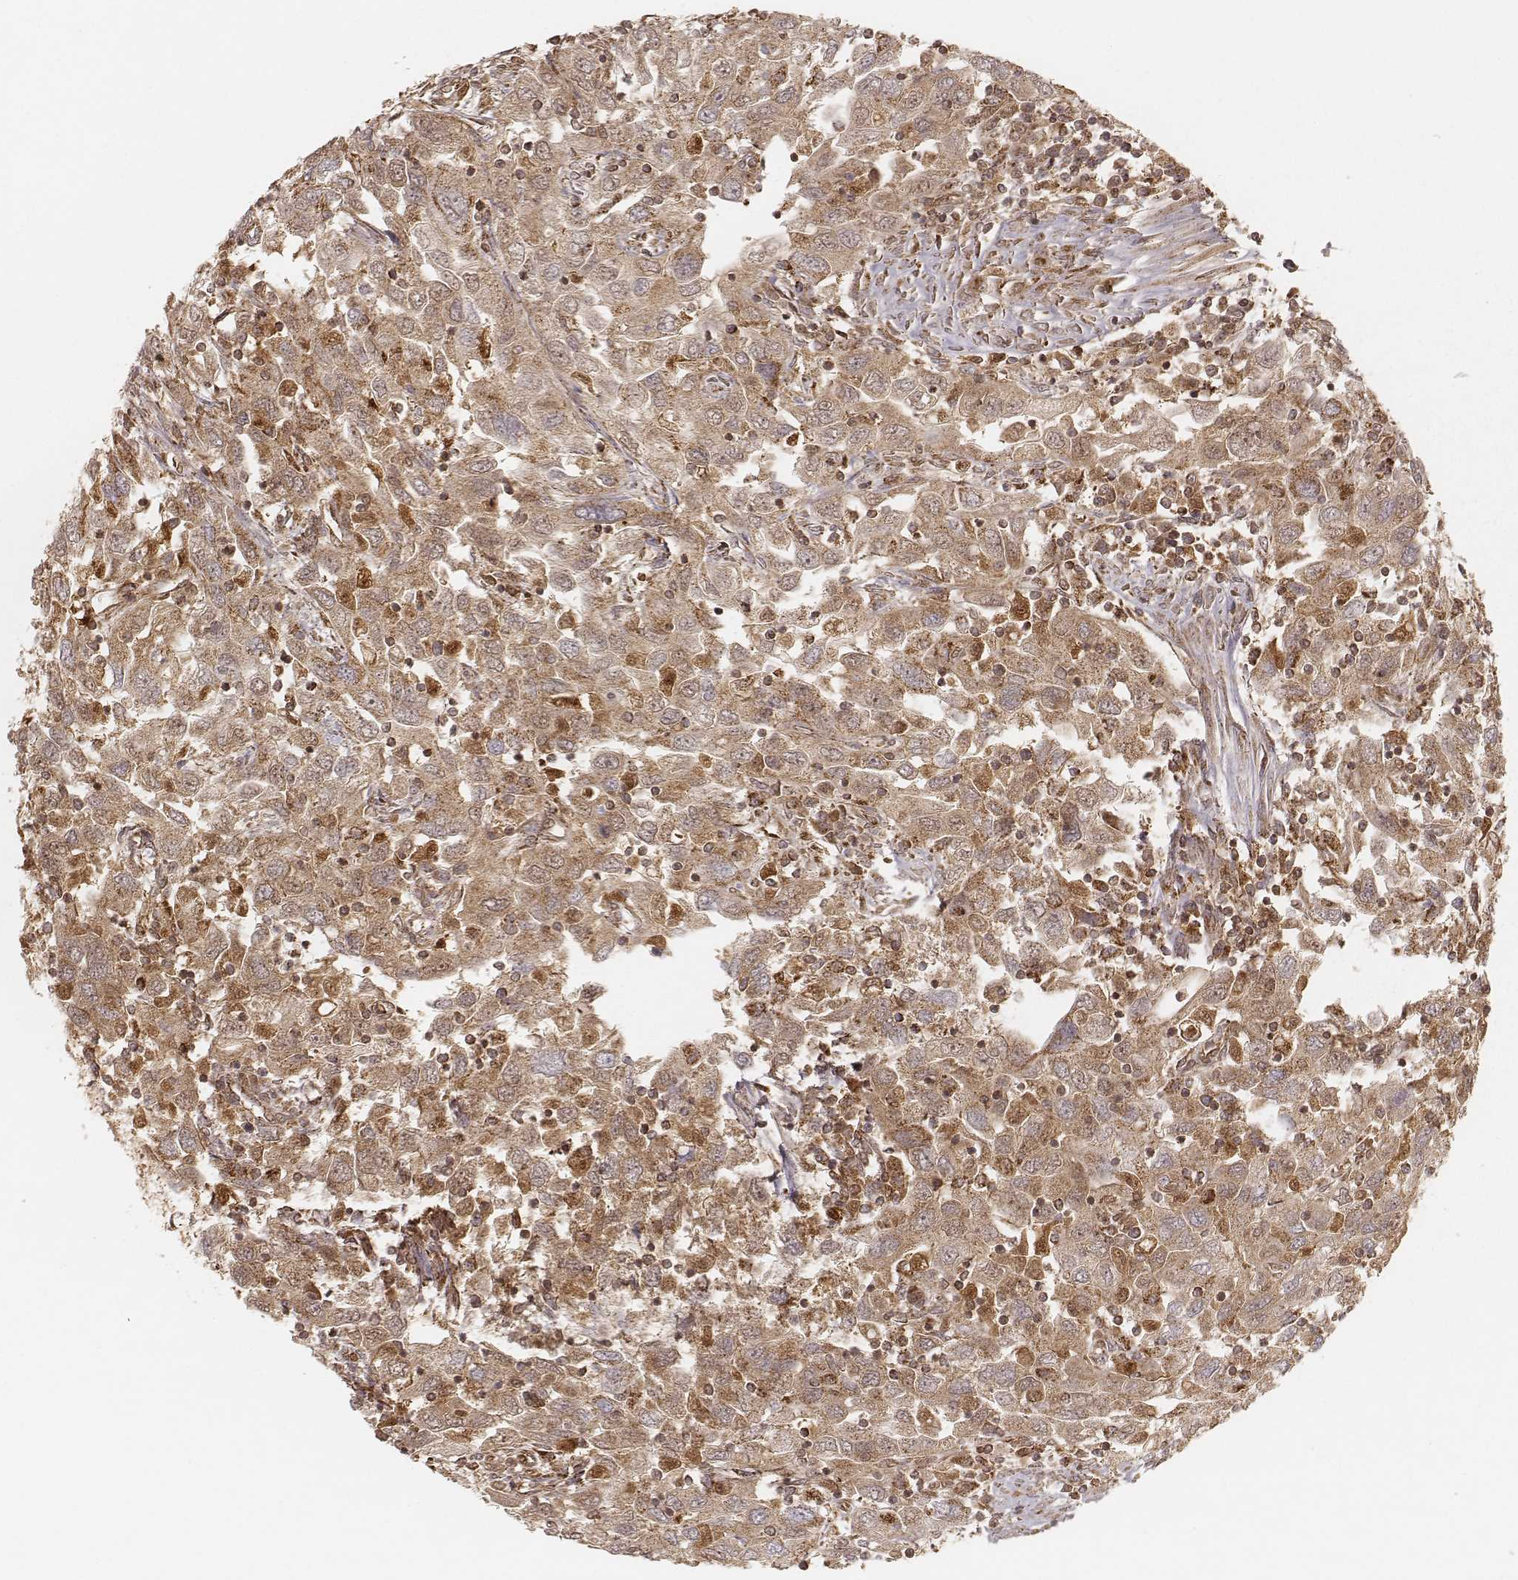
{"staining": {"intensity": "moderate", "quantity": ">75%", "location": "cytoplasmic/membranous"}, "tissue": "urothelial cancer", "cell_type": "Tumor cells", "image_type": "cancer", "snomed": [{"axis": "morphology", "description": "Urothelial carcinoma, High grade"}, {"axis": "topography", "description": "Urinary bladder"}], "caption": "Immunohistochemical staining of urothelial cancer demonstrates medium levels of moderate cytoplasmic/membranous positivity in about >75% of tumor cells. (DAB IHC, brown staining for protein, blue staining for nuclei).", "gene": "CS", "patient": {"sex": "male", "age": 76}}